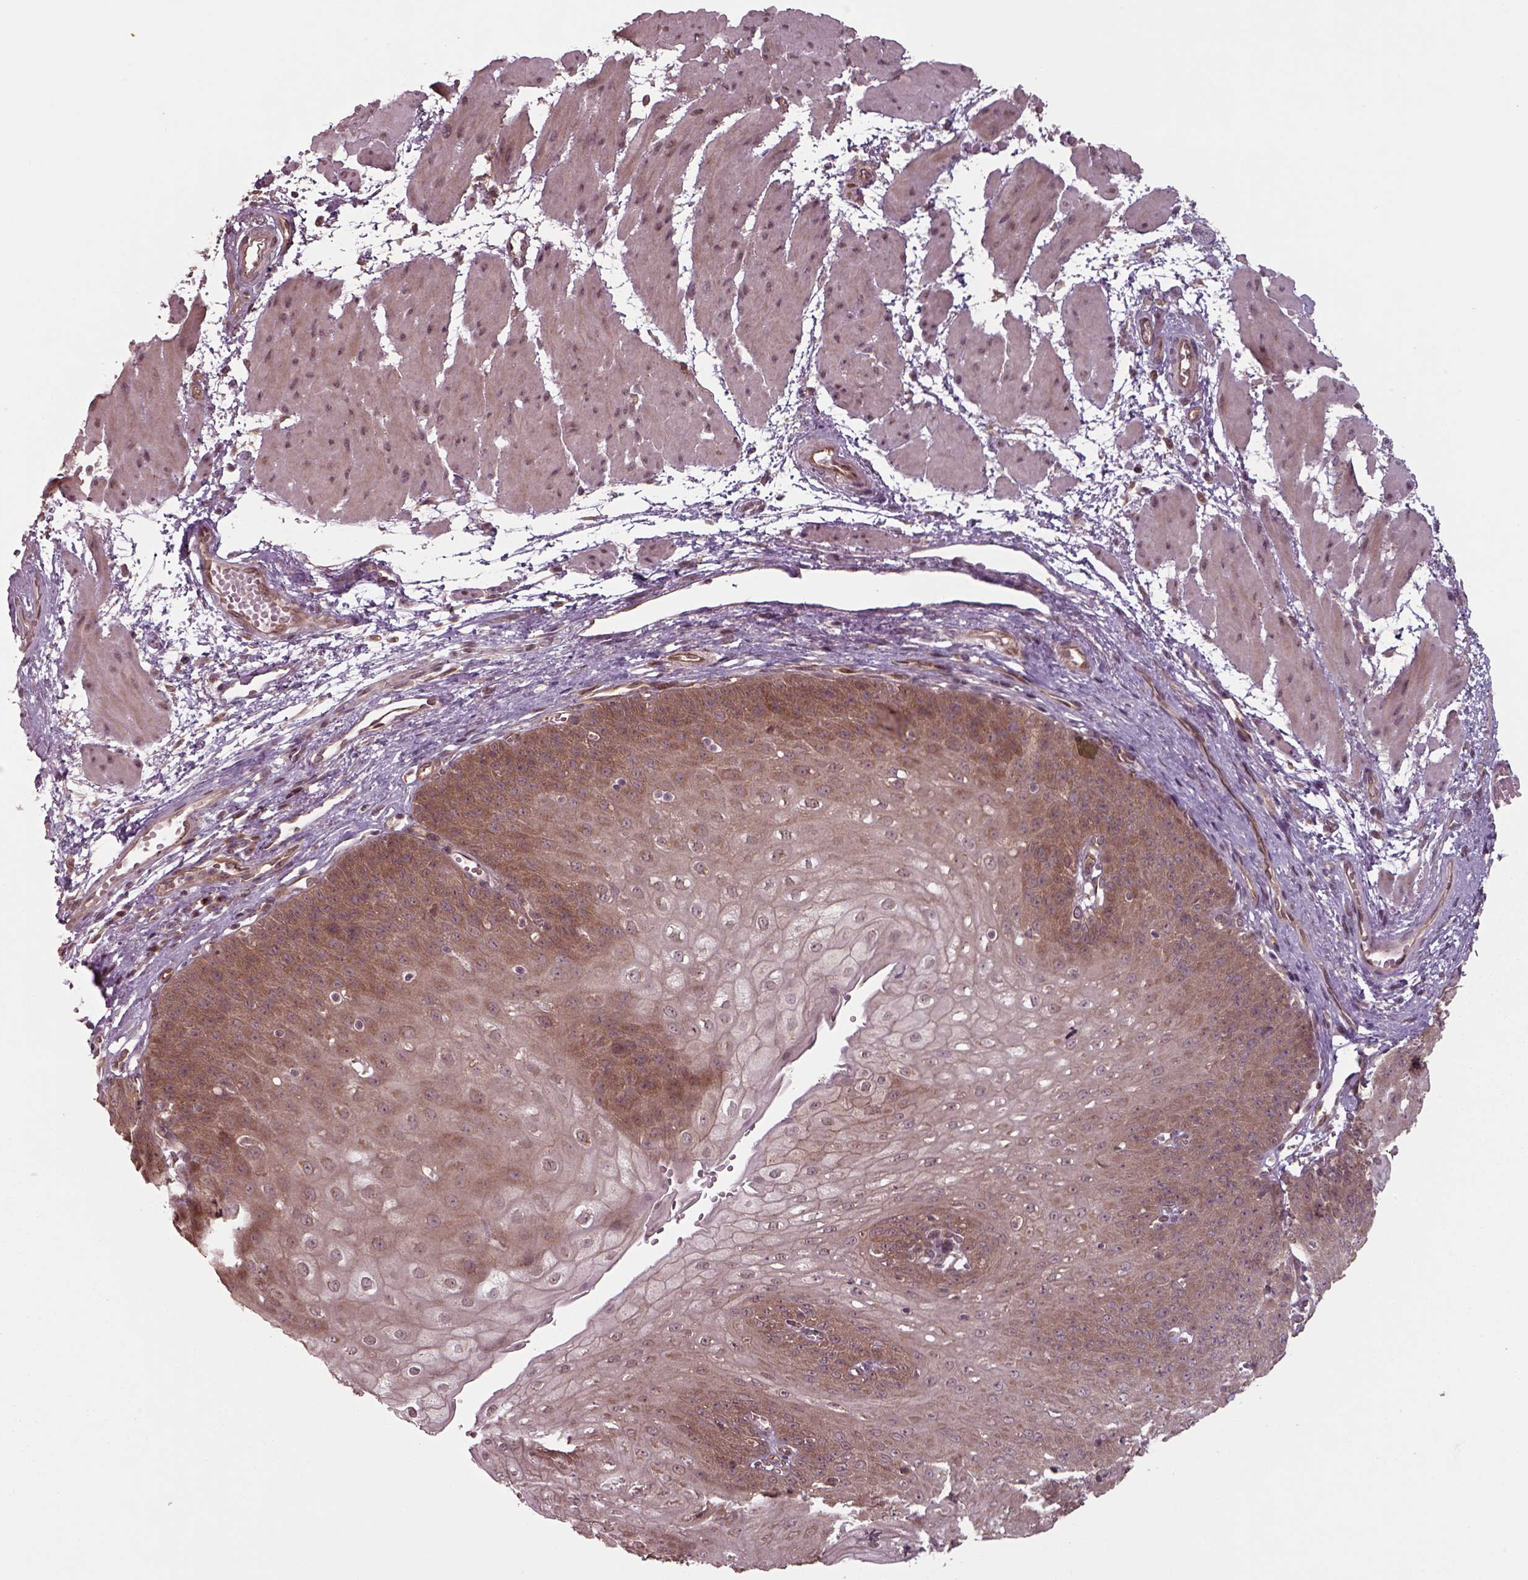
{"staining": {"intensity": "moderate", "quantity": ">75%", "location": "cytoplasmic/membranous"}, "tissue": "esophagus", "cell_type": "Squamous epithelial cells", "image_type": "normal", "snomed": [{"axis": "morphology", "description": "Normal tissue, NOS"}, {"axis": "topography", "description": "Esophagus"}], "caption": "Immunohistochemical staining of benign esophagus demonstrates >75% levels of moderate cytoplasmic/membranous protein expression in about >75% of squamous epithelial cells.", "gene": "CHMP3", "patient": {"sex": "male", "age": 71}}